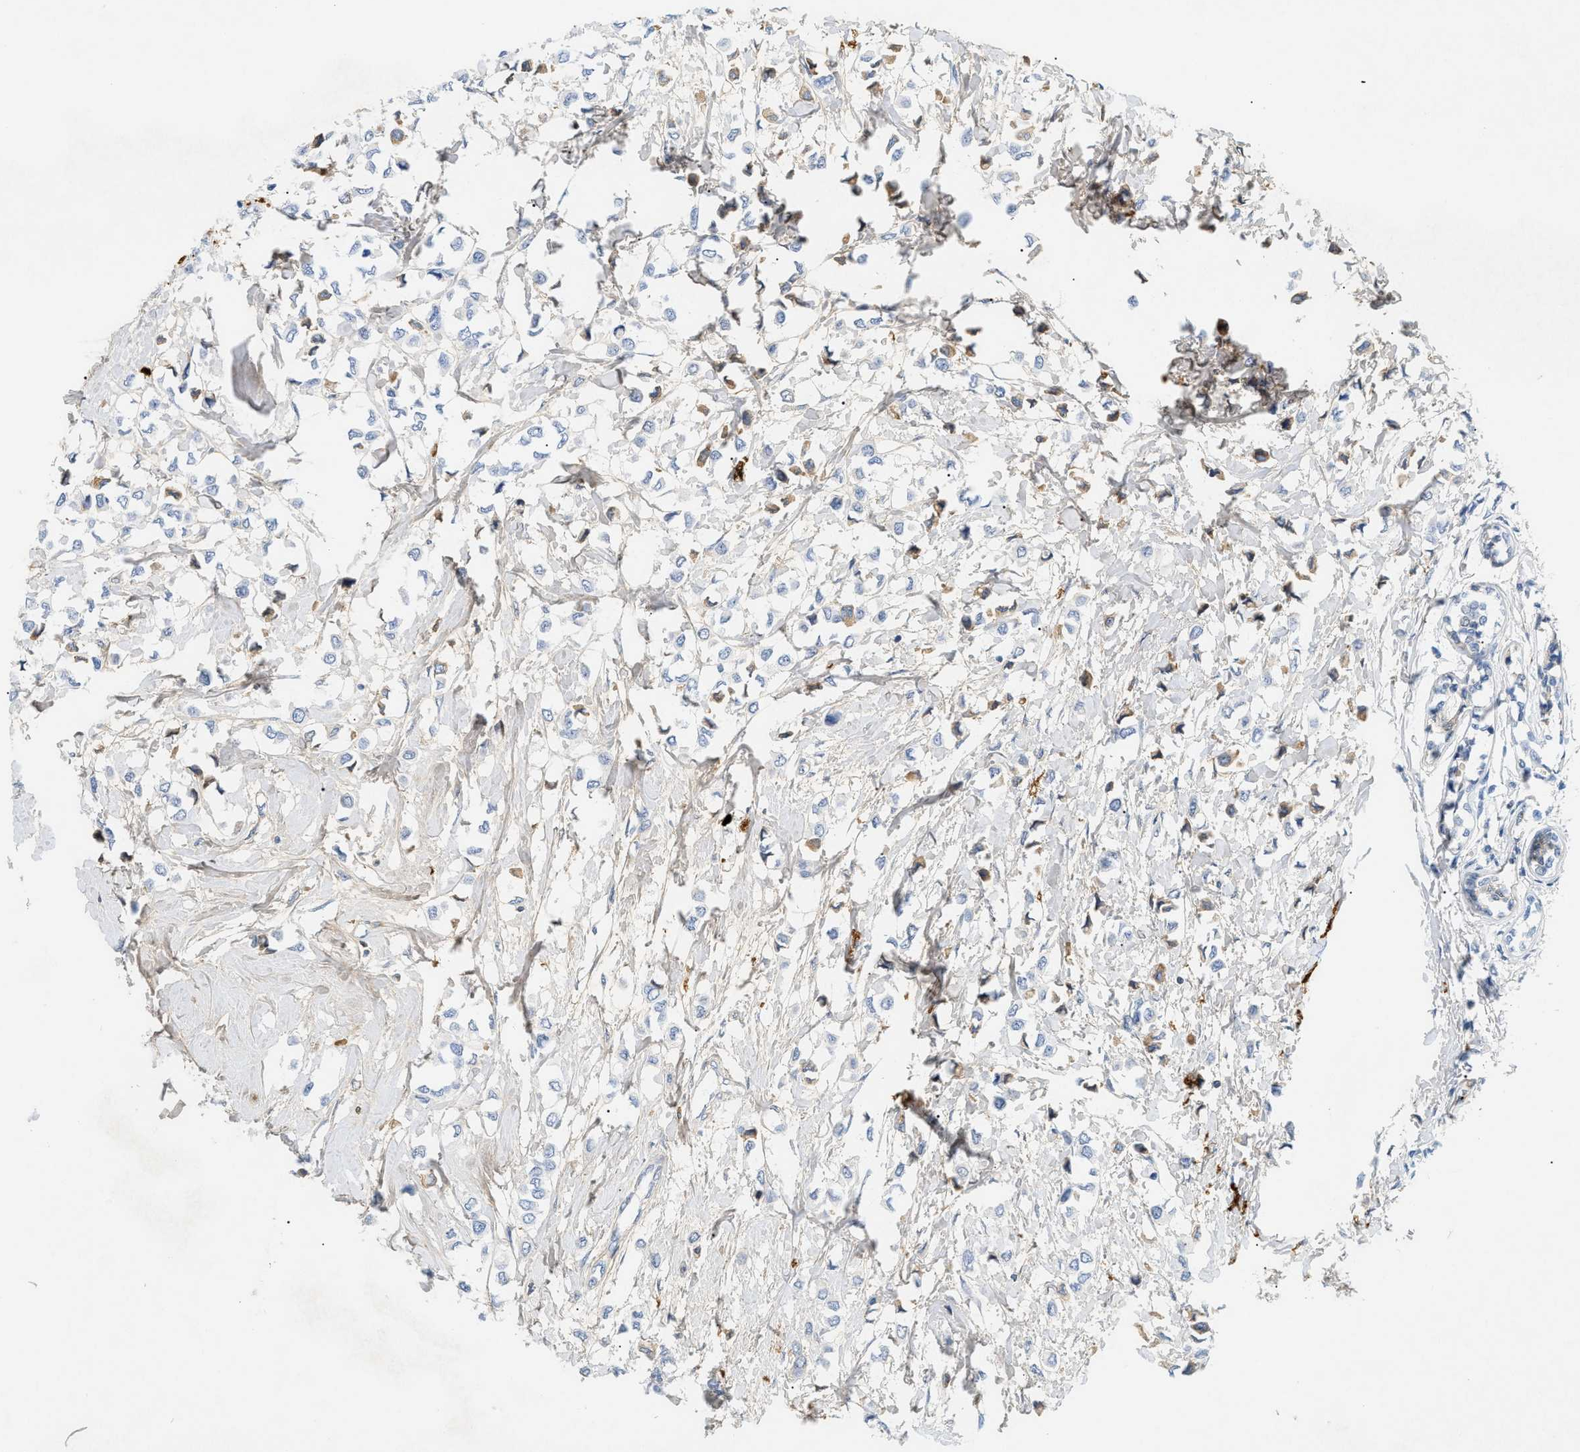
{"staining": {"intensity": "negative", "quantity": "none", "location": "none"}, "tissue": "breast cancer", "cell_type": "Tumor cells", "image_type": "cancer", "snomed": [{"axis": "morphology", "description": "Lobular carcinoma"}, {"axis": "topography", "description": "Breast"}], "caption": "A high-resolution micrograph shows immunohistochemistry (IHC) staining of breast cancer (lobular carcinoma), which reveals no significant staining in tumor cells. (DAB immunohistochemistry visualized using brightfield microscopy, high magnification).", "gene": "CFH", "patient": {"sex": "female", "age": 51}}